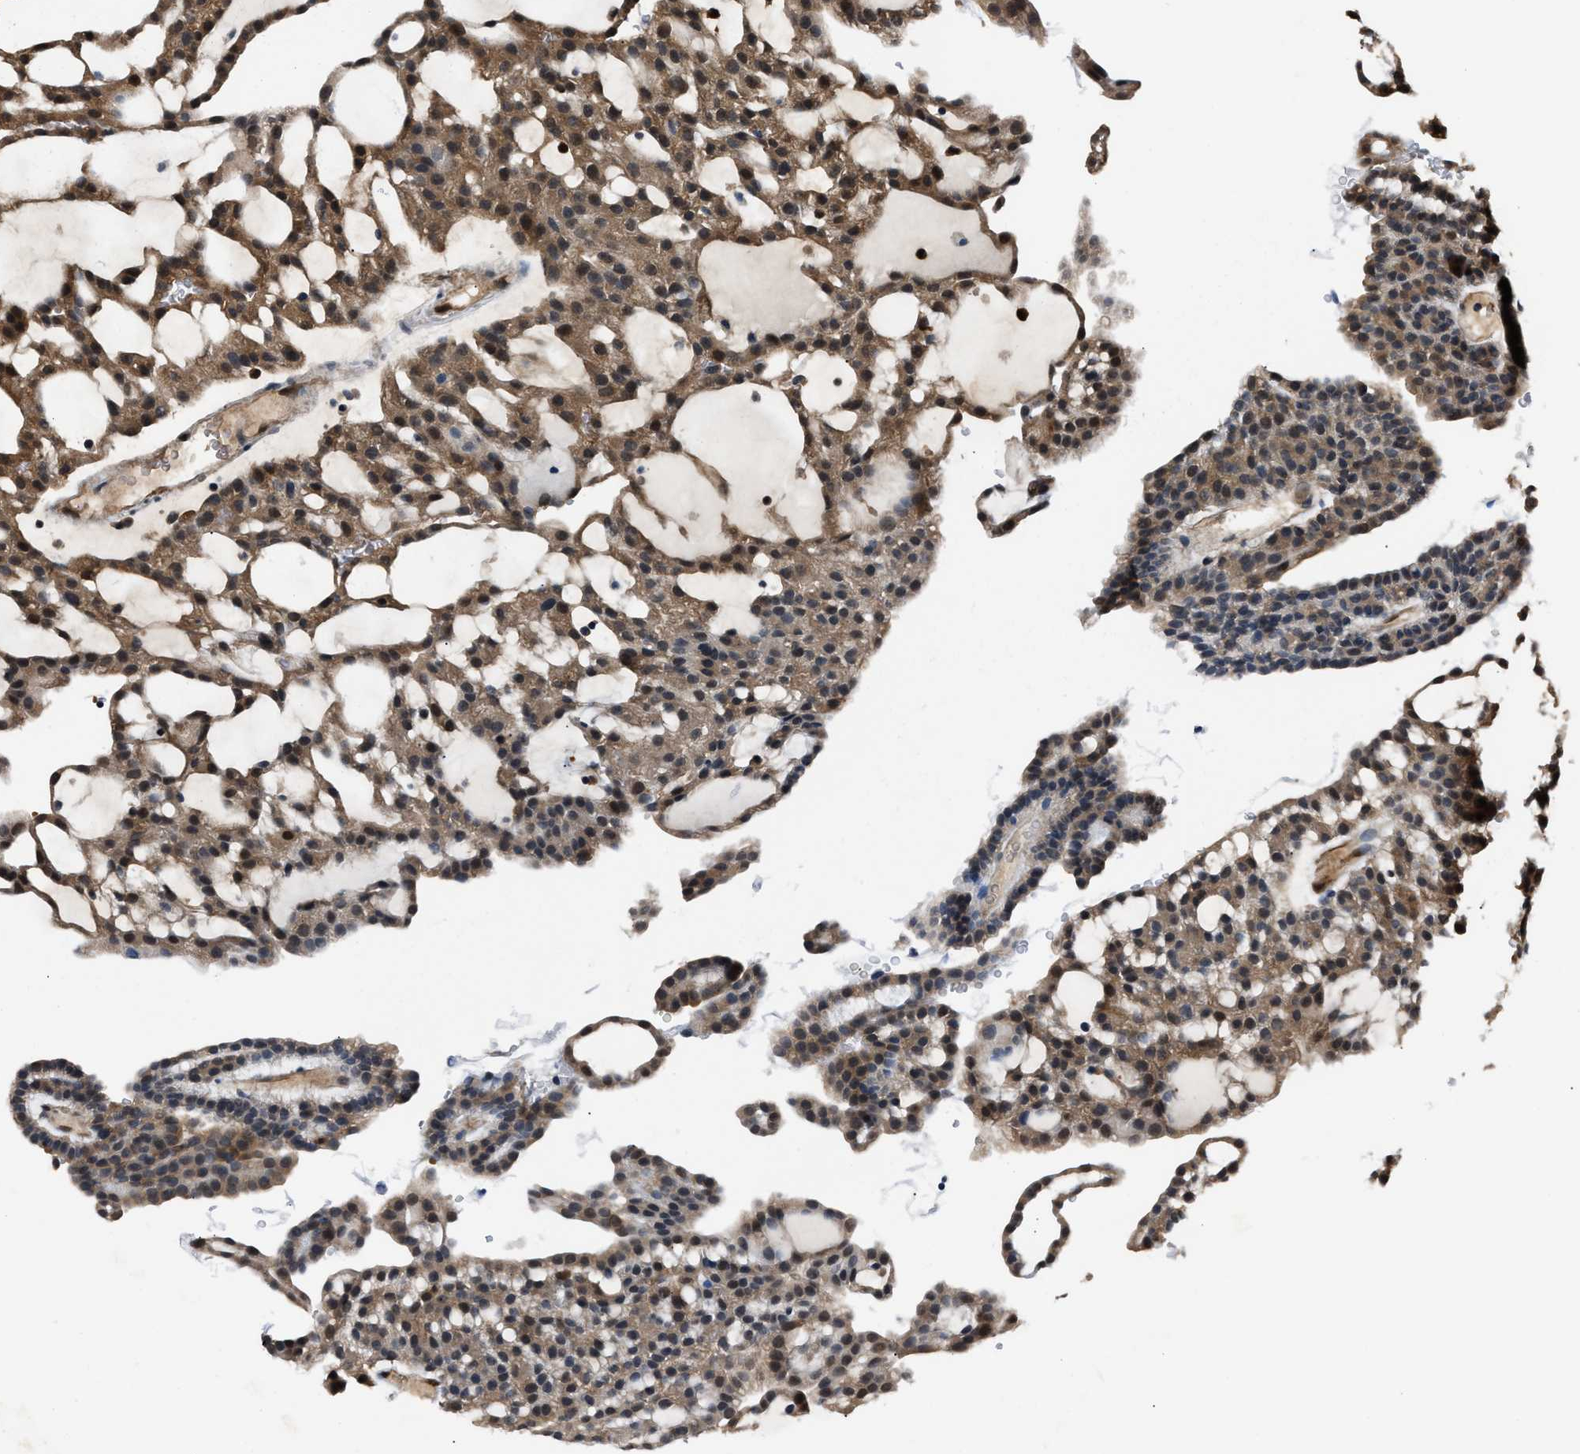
{"staining": {"intensity": "moderate", "quantity": ">75%", "location": "cytoplasmic/membranous,nuclear"}, "tissue": "renal cancer", "cell_type": "Tumor cells", "image_type": "cancer", "snomed": [{"axis": "morphology", "description": "Adenocarcinoma, NOS"}, {"axis": "topography", "description": "Kidney"}], "caption": "High-power microscopy captured an IHC photomicrograph of renal adenocarcinoma, revealing moderate cytoplasmic/membranous and nuclear staining in about >75% of tumor cells. (DAB IHC, brown staining for protein, blue staining for nuclei).", "gene": "PPA1", "patient": {"sex": "male", "age": 63}}